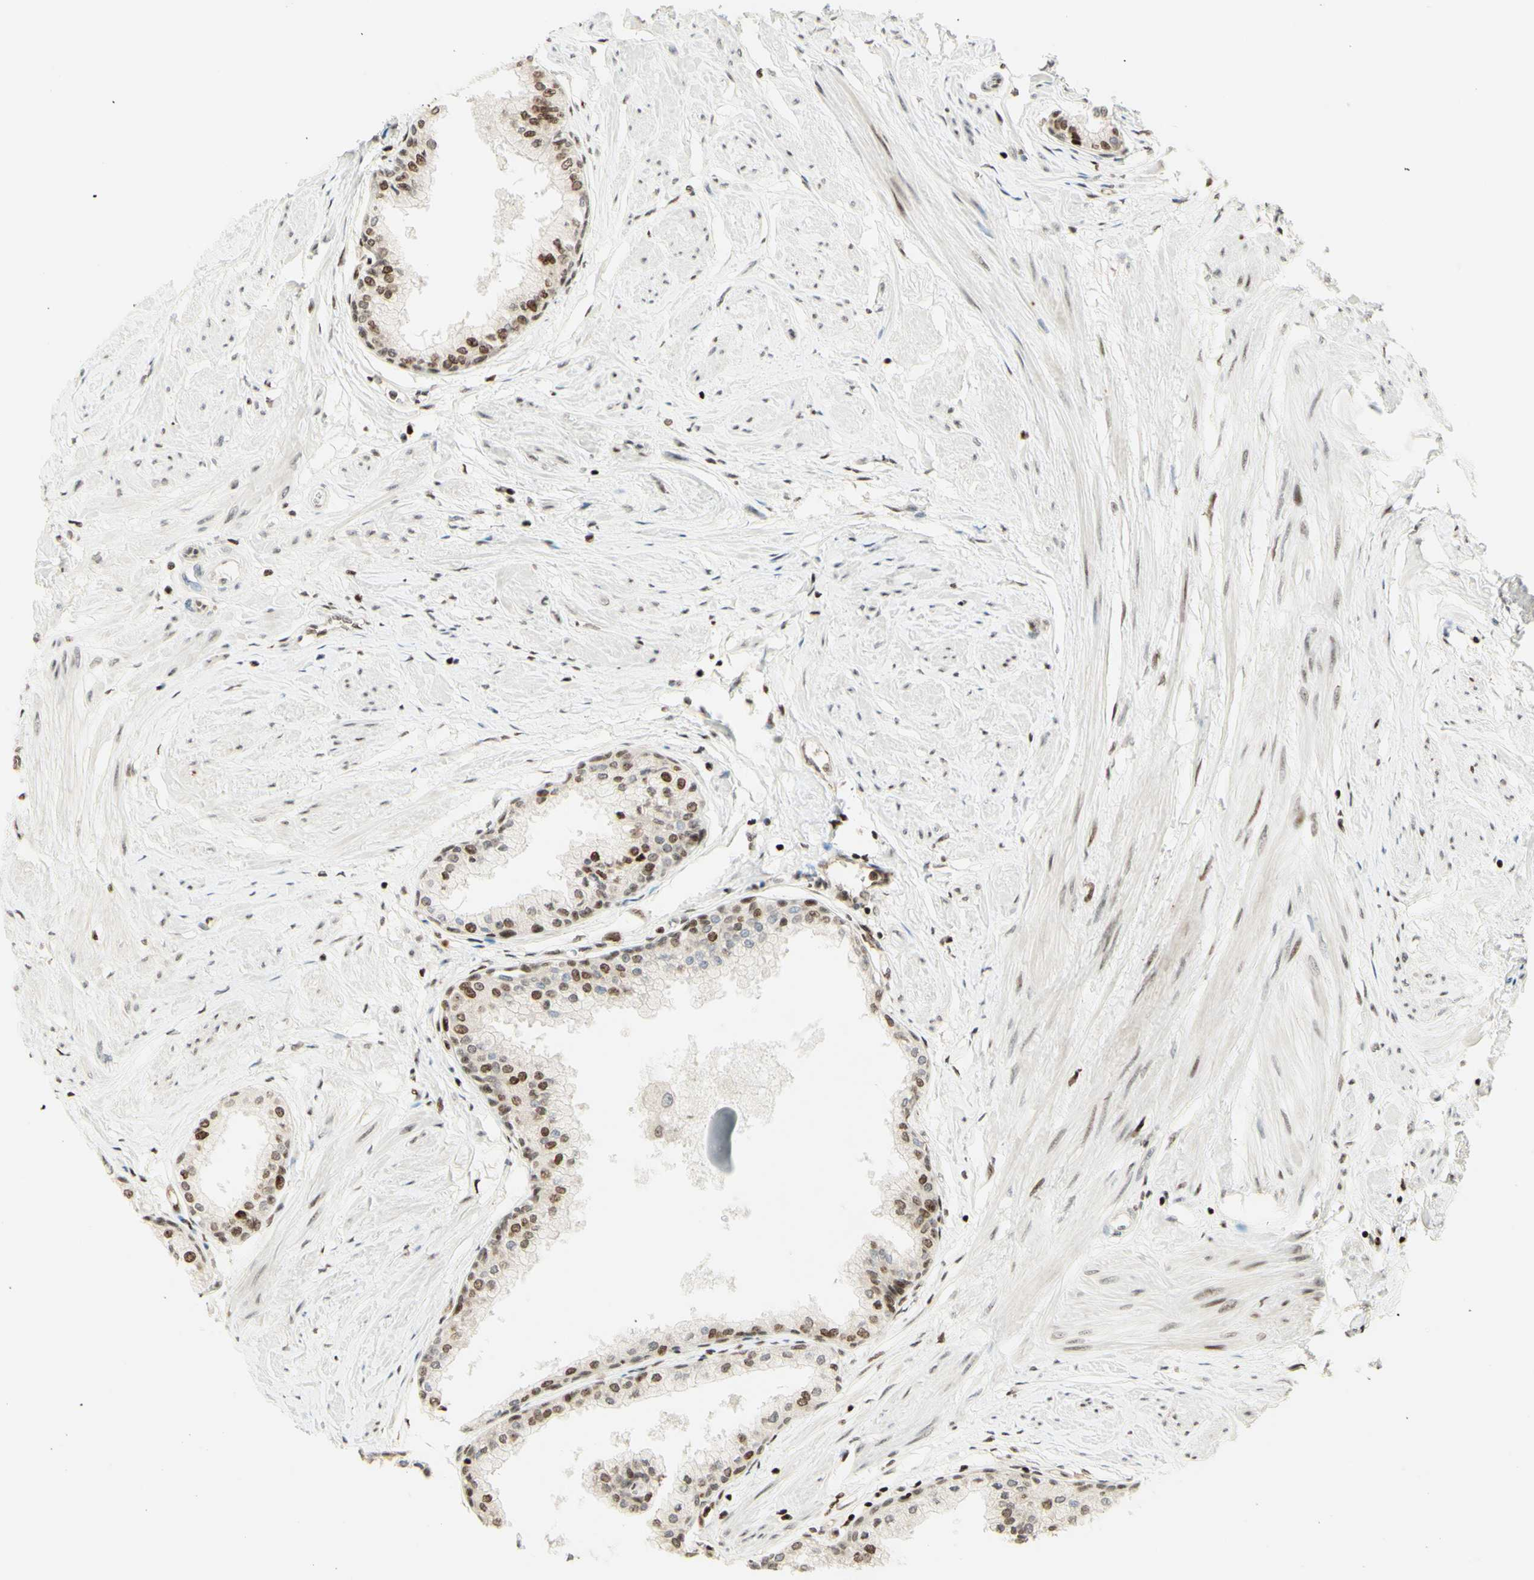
{"staining": {"intensity": "moderate", "quantity": ">75%", "location": "nuclear"}, "tissue": "prostate", "cell_type": "Glandular cells", "image_type": "normal", "snomed": [{"axis": "morphology", "description": "Normal tissue, NOS"}, {"axis": "topography", "description": "Prostate"}, {"axis": "topography", "description": "Seminal veicle"}], "caption": "DAB (3,3'-diaminobenzidine) immunohistochemical staining of normal human prostate demonstrates moderate nuclear protein staining in approximately >75% of glandular cells.", "gene": "CDKL5", "patient": {"sex": "male", "age": 60}}